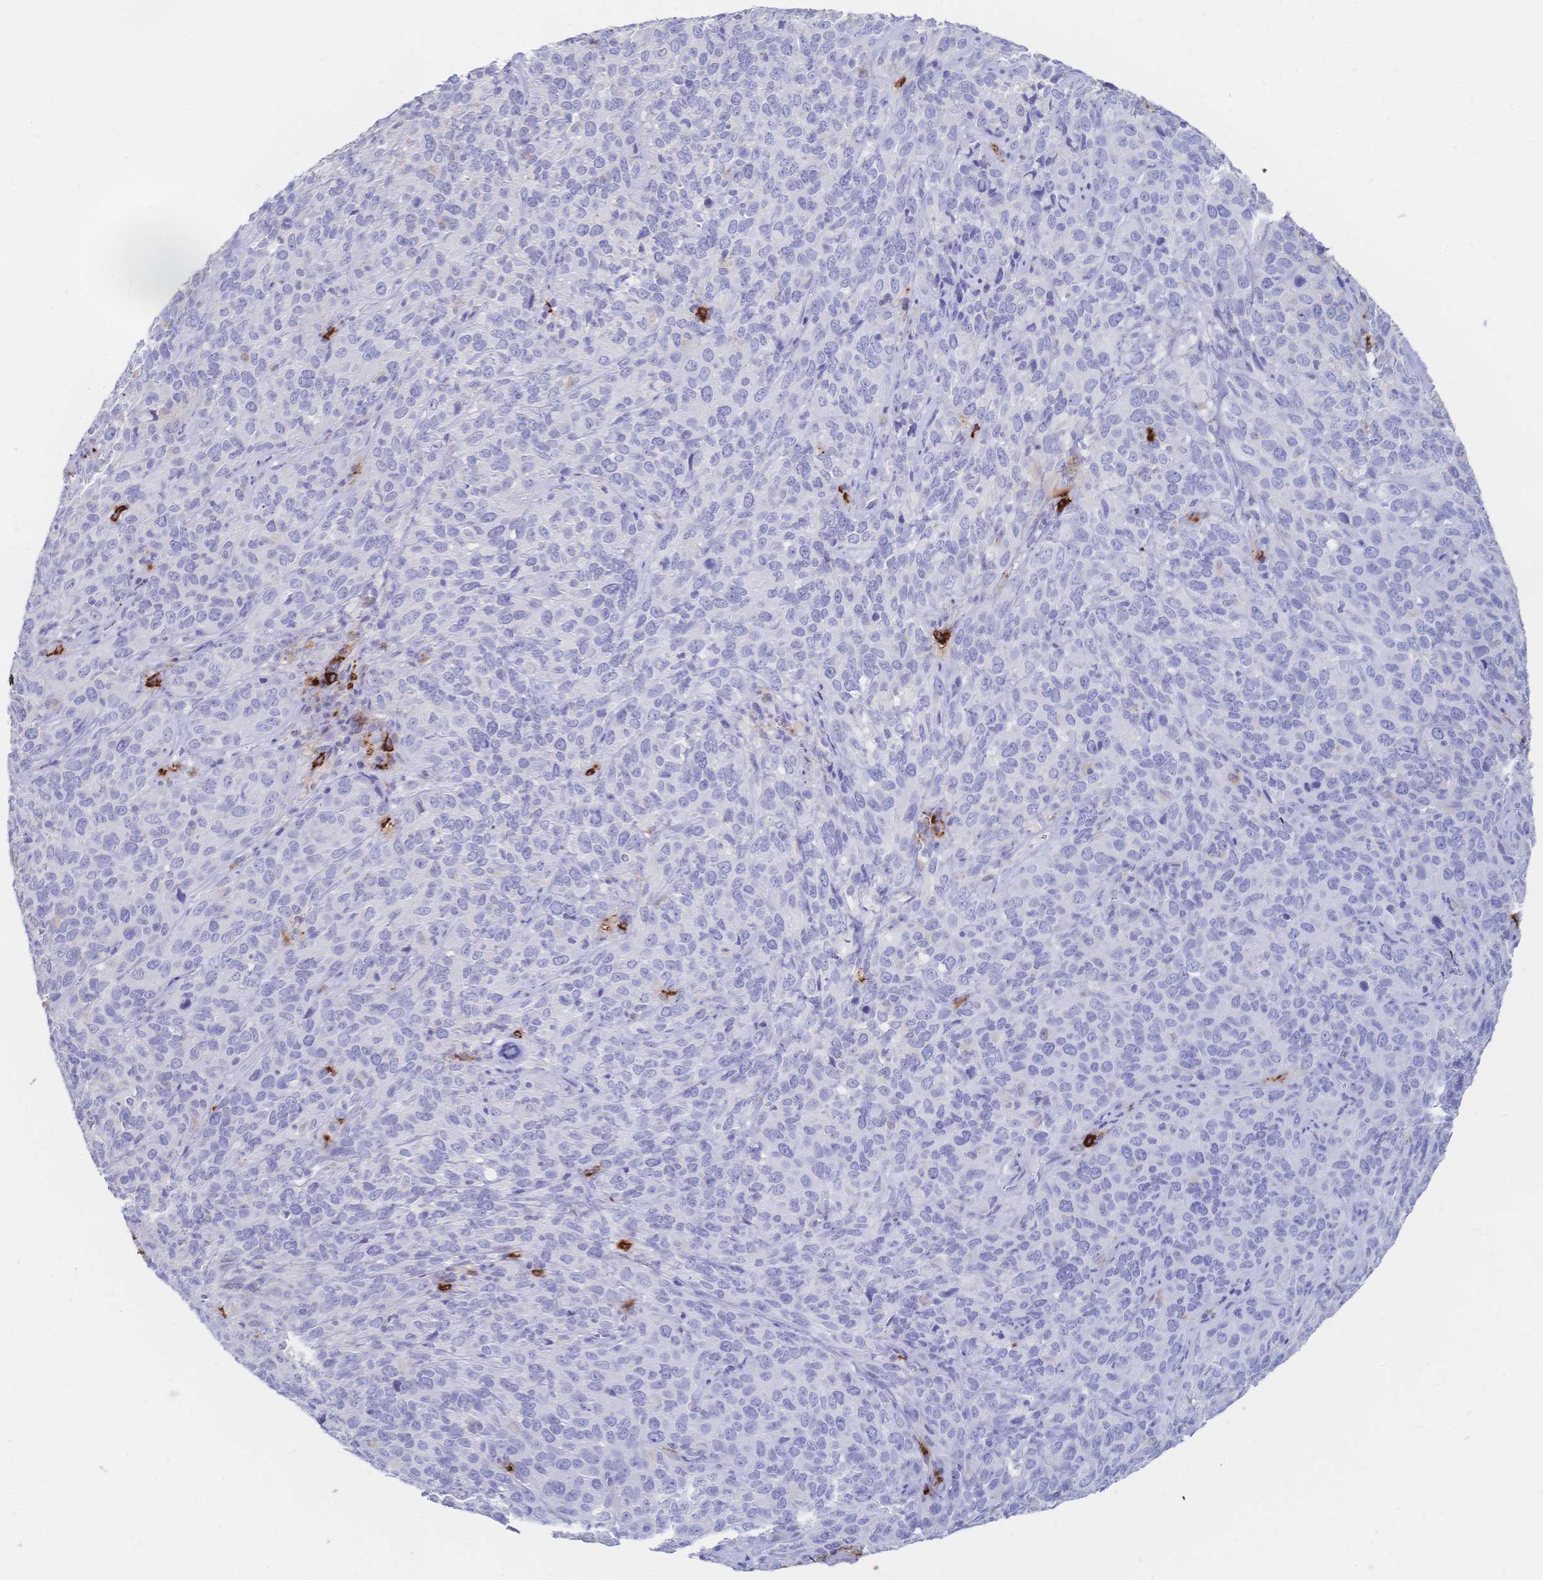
{"staining": {"intensity": "negative", "quantity": "none", "location": "none"}, "tissue": "cervical cancer", "cell_type": "Tumor cells", "image_type": "cancer", "snomed": [{"axis": "morphology", "description": "Squamous cell carcinoma, NOS"}, {"axis": "topography", "description": "Cervix"}], "caption": "This is a histopathology image of immunohistochemistry staining of cervical cancer, which shows no staining in tumor cells.", "gene": "IL2RB", "patient": {"sex": "female", "age": 51}}